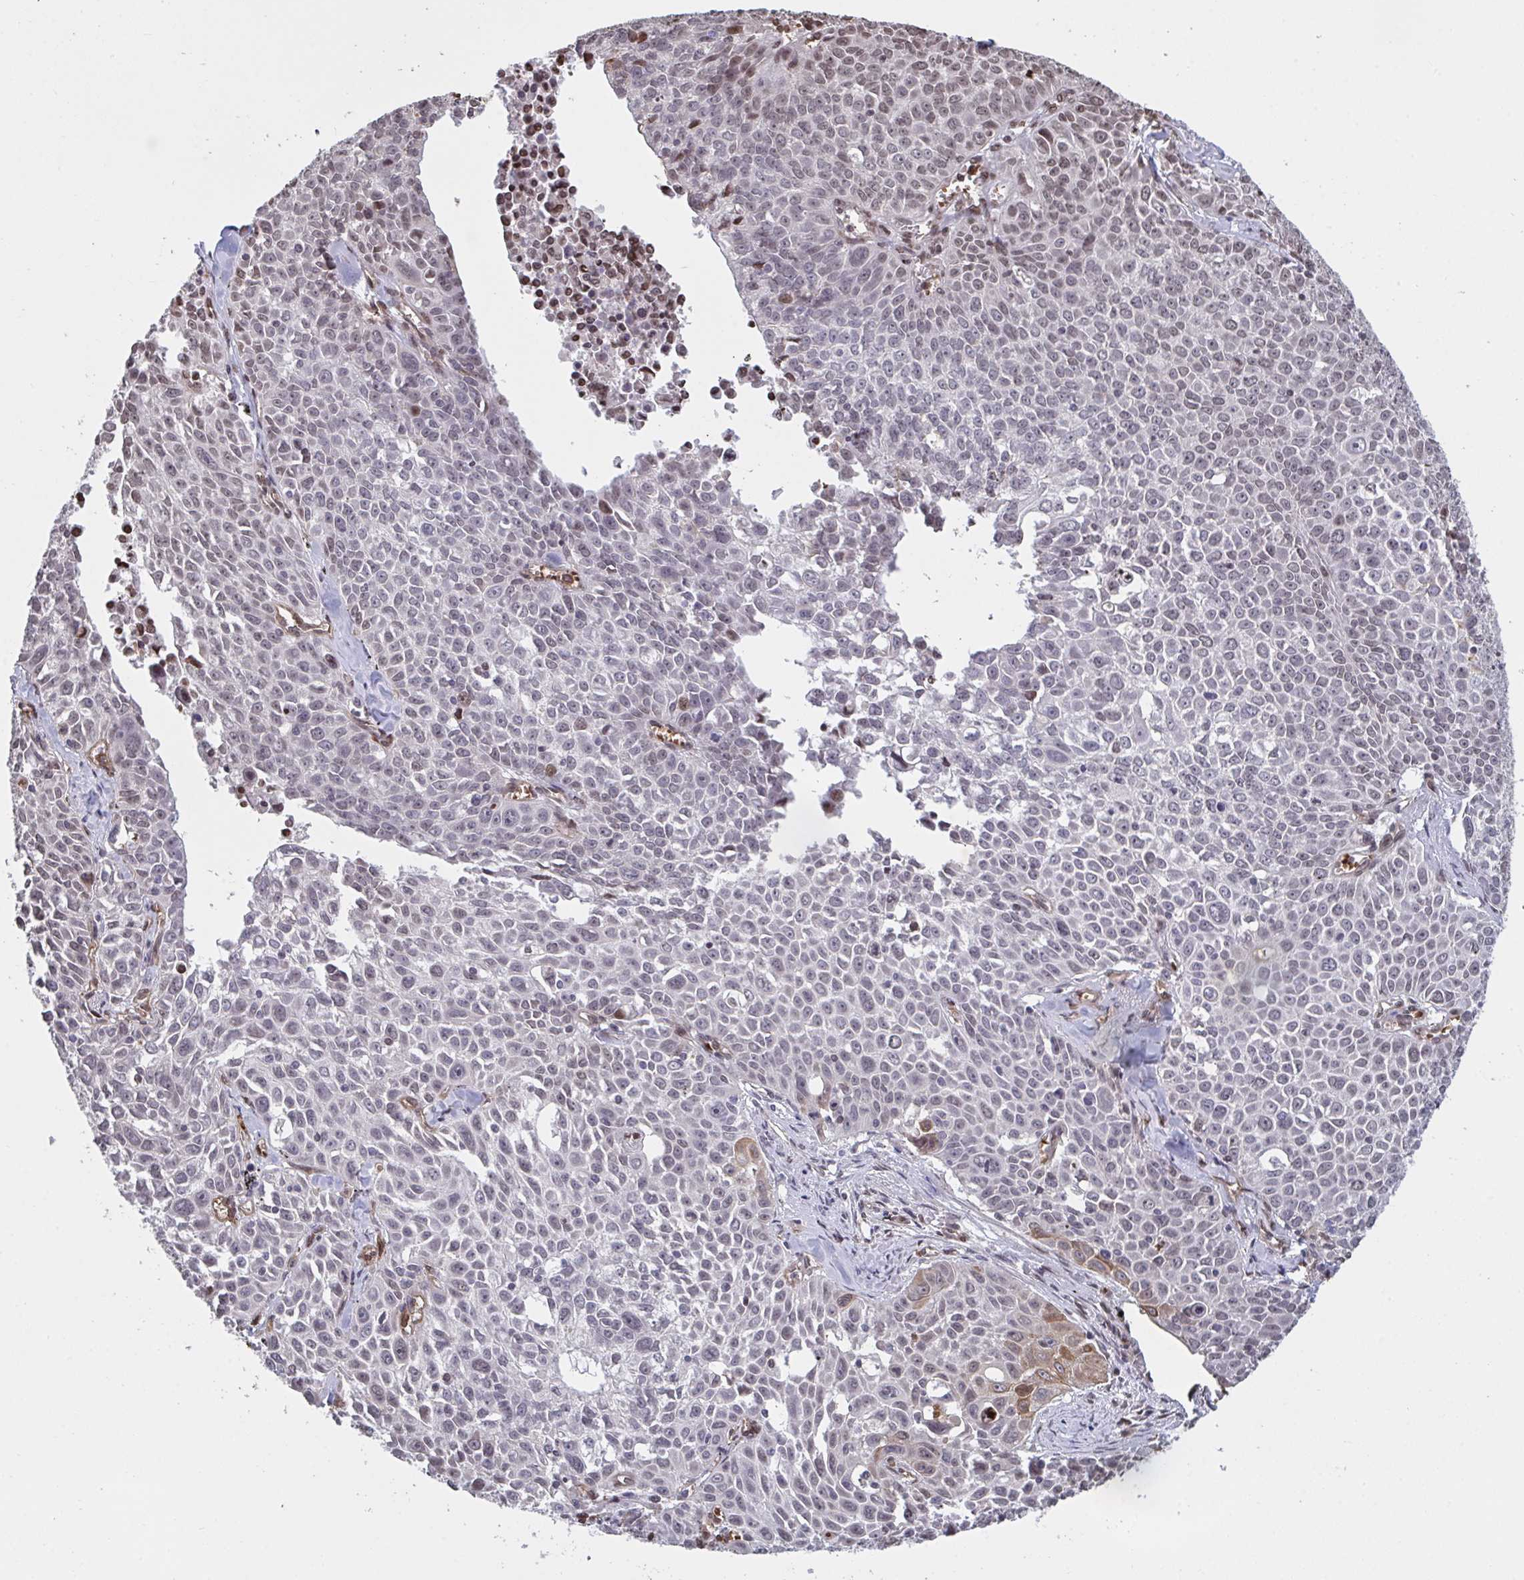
{"staining": {"intensity": "moderate", "quantity": "<25%", "location": "cytoplasmic/membranous,nuclear"}, "tissue": "lung cancer", "cell_type": "Tumor cells", "image_type": "cancer", "snomed": [{"axis": "morphology", "description": "Squamous cell carcinoma, NOS"}, {"axis": "morphology", "description": "Squamous cell carcinoma, metastatic, NOS"}, {"axis": "topography", "description": "Lymph node"}, {"axis": "topography", "description": "Lung"}], "caption": "This is an image of immunohistochemistry (IHC) staining of lung squamous cell carcinoma, which shows moderate staining in the cytoplasmic/membranous and nuclear of tumor cells.", "gene": "PELI2", "patient": {"sex": "female", "age": 62}}